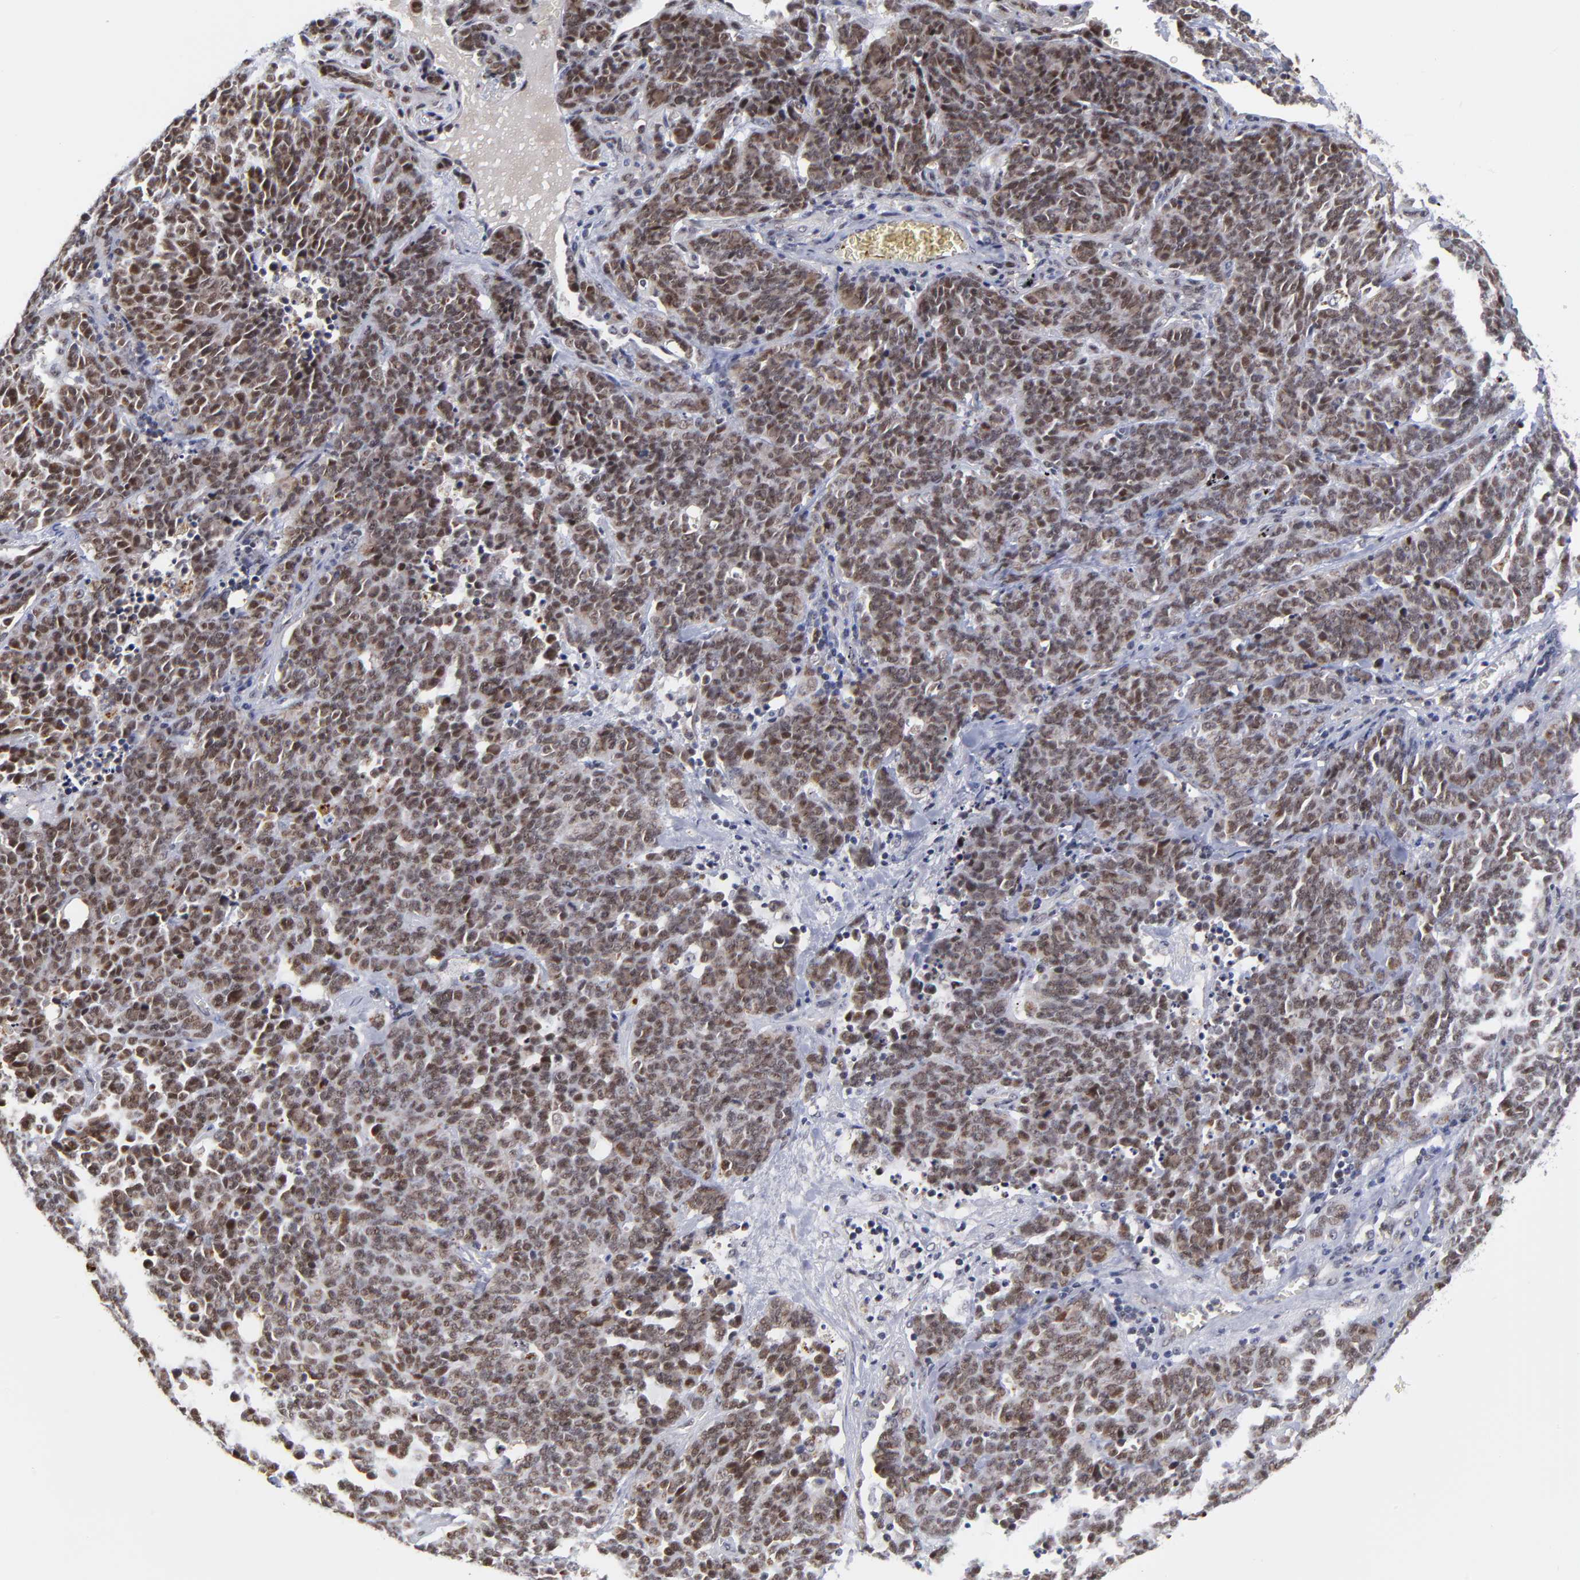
{"staining": {"intensity": "moderate", "quantity": ">75%", "location": "nuclear"}, "tissue": "lung cancer", "cell_type": "Tumor cells", "image_type": "cancer", "snomed": [{"axis": "morphology", "description": "Neoplasm, malignant, NOS"}, {"axis": "topography", "description": "Lung"}], "caption": "High-power microscopy captured an immunohistochemistry (IHC) histopathology image of lung malignant neoplasm, revealing moderate nuclear positivity in about >75% of tumor cells.", "gene": "ZNF419", "patient": {"sex": "female", "age": 58}}